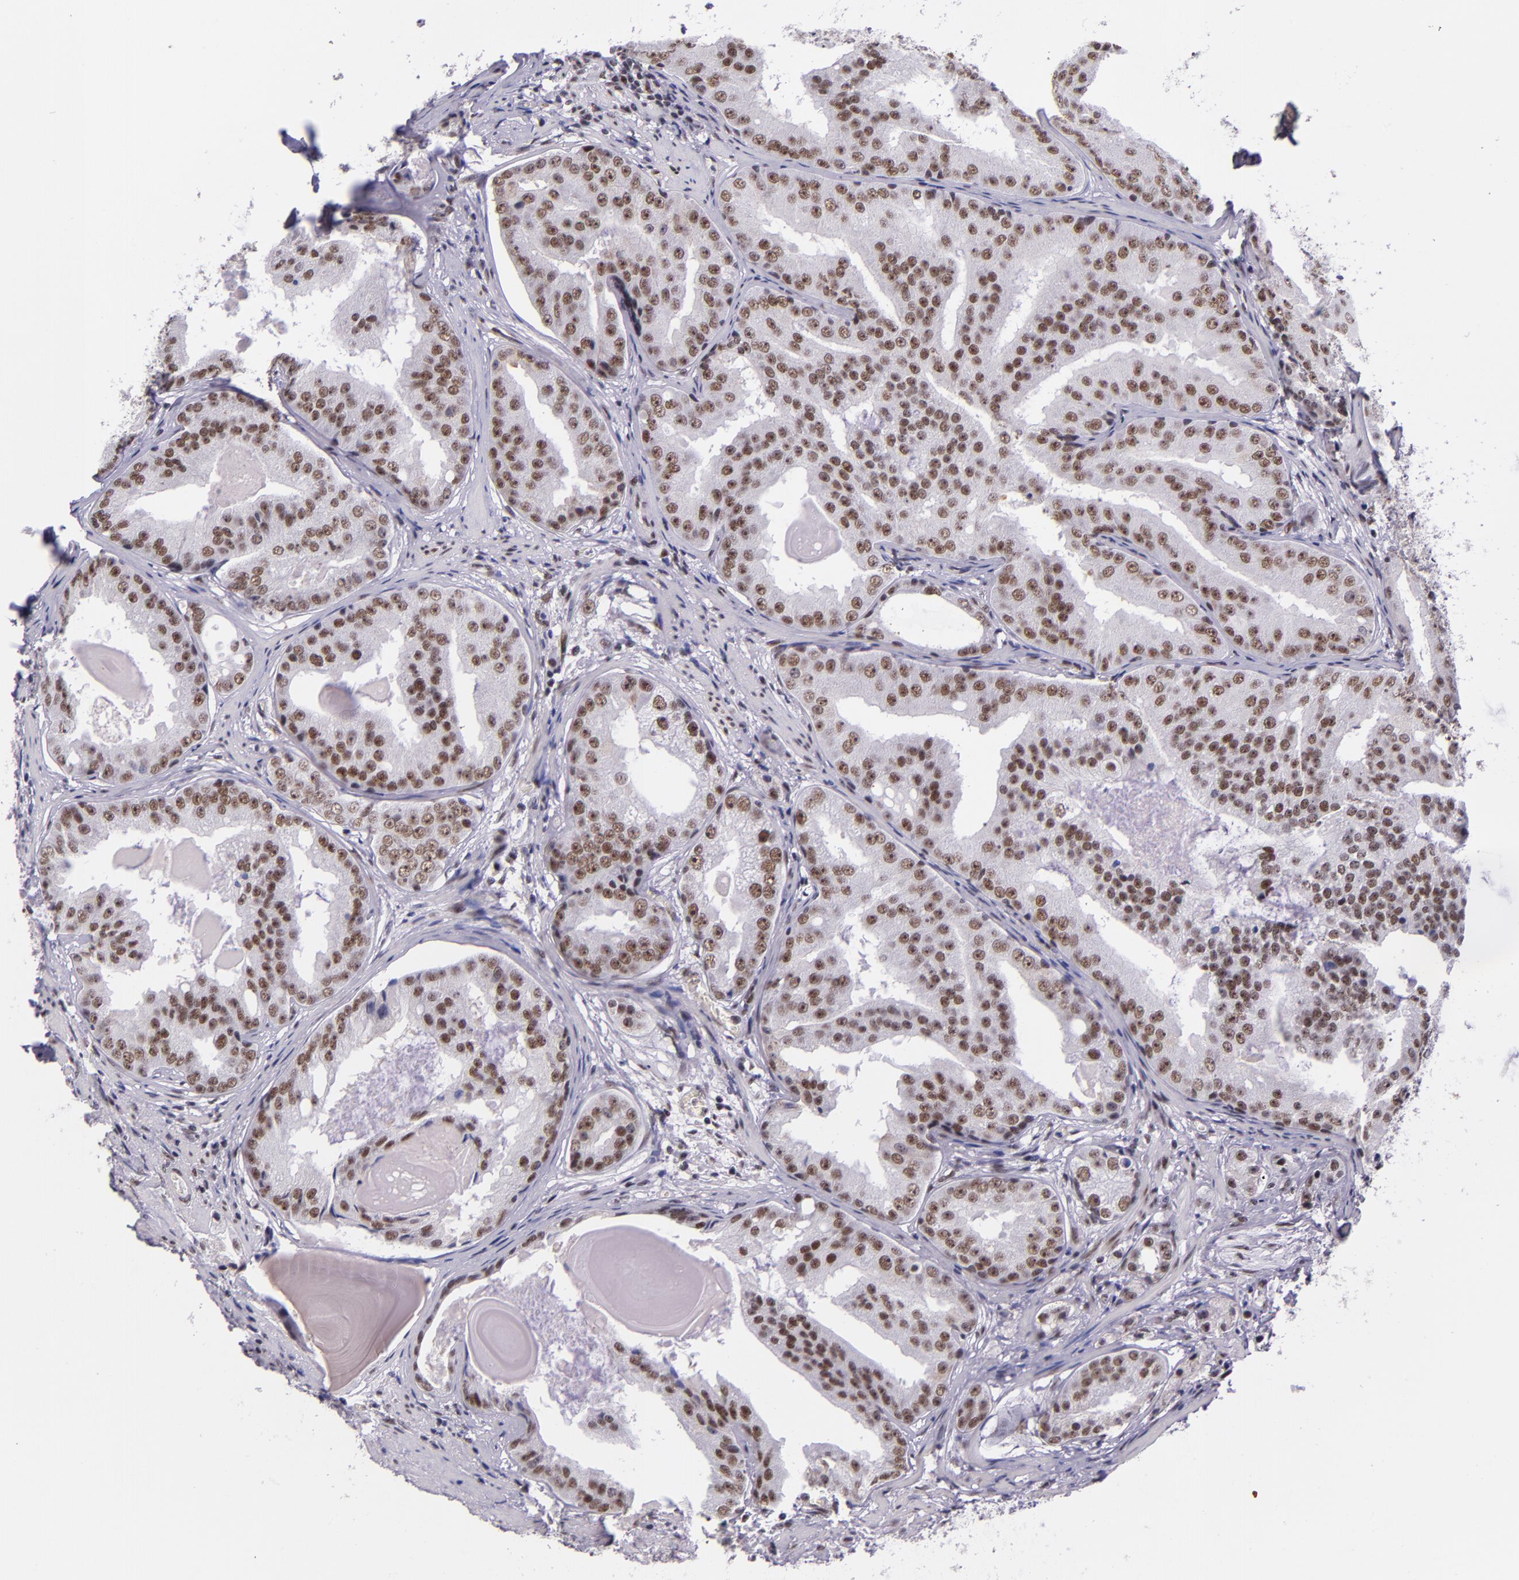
{"staining": {"intensity": "moderate", "quantity": "25%-75%", "location": "nuclear"}, "tissue": "prostate cancer", "cell_type": "Tumor cells", "image_type": "cancer", "snomed": [{"axis": "morphology", "description": "Adenocarcinoma, High grade"}, {"axis": "topography", "description": "Prostate"}], "caption": "DAB (3,3'-diaminobenzidine) immunohistochemical staining of human high-grade adenocarcinoma (prostate) displays moderate nuclear protein positivity in about 25%-75% of tumor cells.", "gene": "GPKOW", "patient": {"sex": "male", "age": 68}}